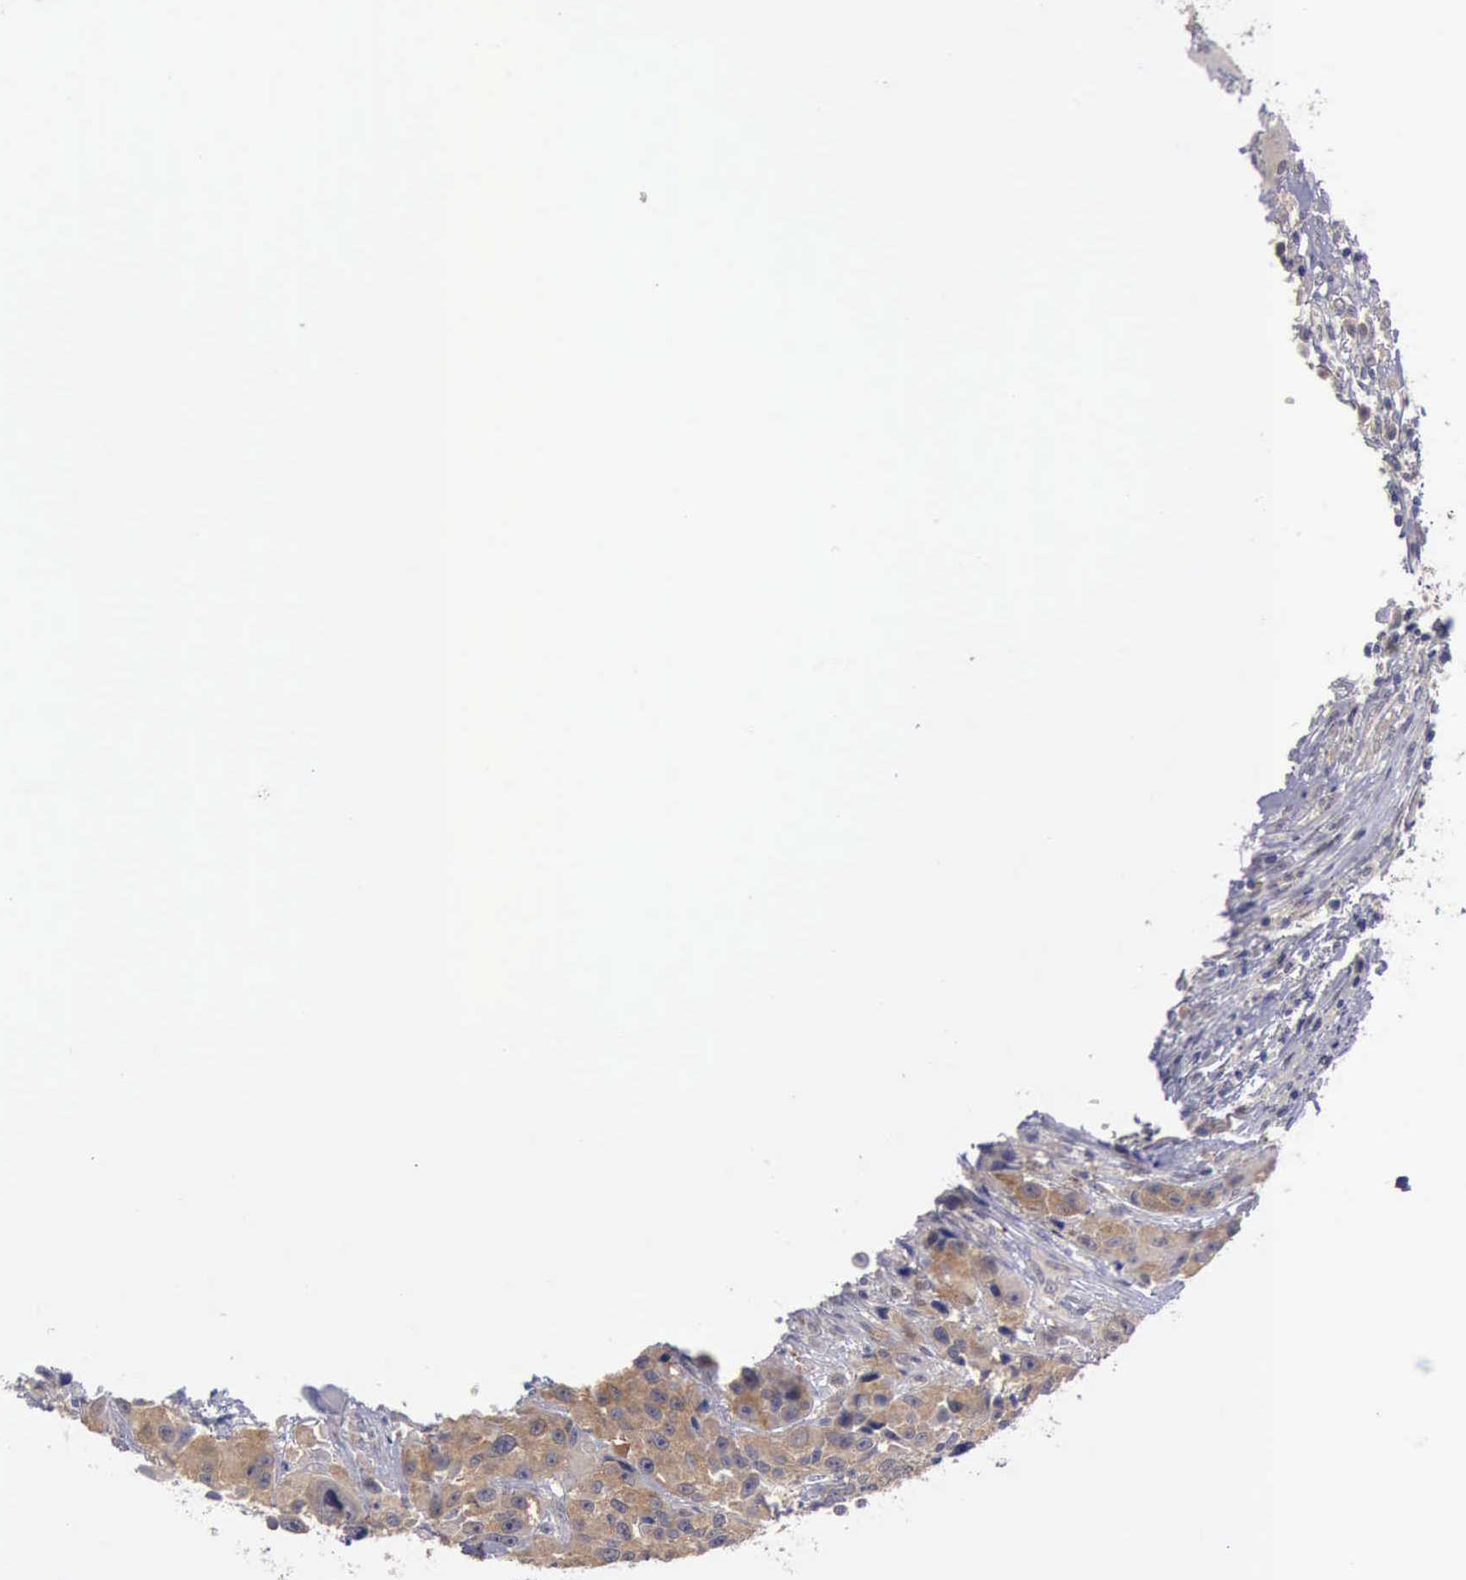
{"staining": {"intensity": "weak", "quantity": ">75%", "location": "cytoplasmic/membranous"}, "tissue": "urothelial cancer", "cell_type": "Tumor cells", "image_type": "cancer", "snomed": [{"axis": "morphology", "description": "Urothelial carcinoma, High grade"}, {"axis": "topography", "description": "Urinary bladder"}], "caption": "Protein expression analysis of urothelial cancer demonstrates weak cytoplasmic/membranous positivity in about >75% of tumor cells.", "gene": "PHKA1", "patient": {"sex": "female", "age": 81}}